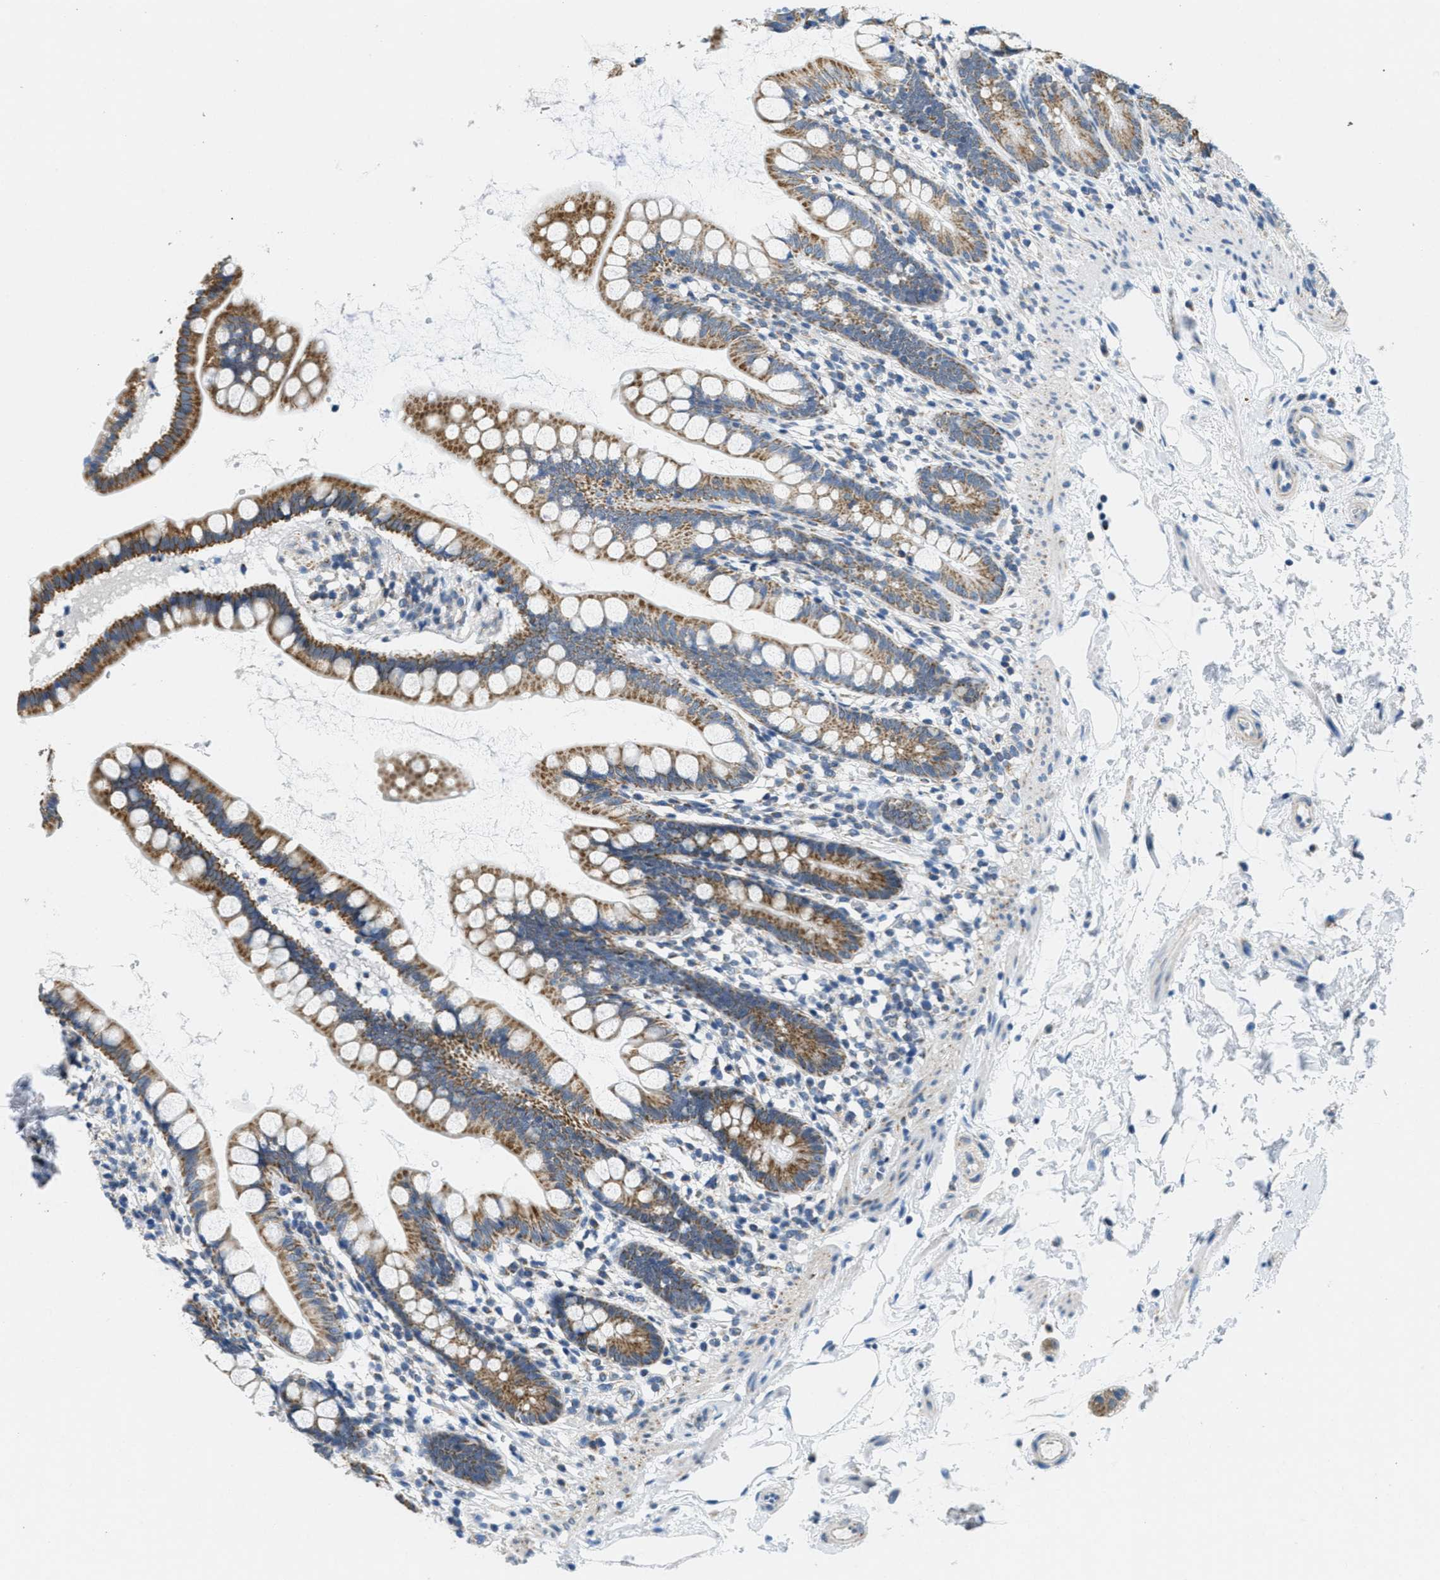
{"staining": {"intensity": "moderate", "quantity": ">75%", "location": "cytoplasmic/membranous"}, "tissue": "small intestine", "cell_type": "Glandular cells", "image_type": "normal", "snomed": [{"axis": "morphology", "description": "Normal tissue, NOS"}, {"axis": "topography", "description": "Small intestine"}], "caption": "Immunohistochemistry (DAB) staining of unremarkable small intestine displays moderate cytoplasmic/membranous protein staining in about >75% of glandular cells.", "gene": "TOMM70", "patient": {"sex": "female", "age": 84}}